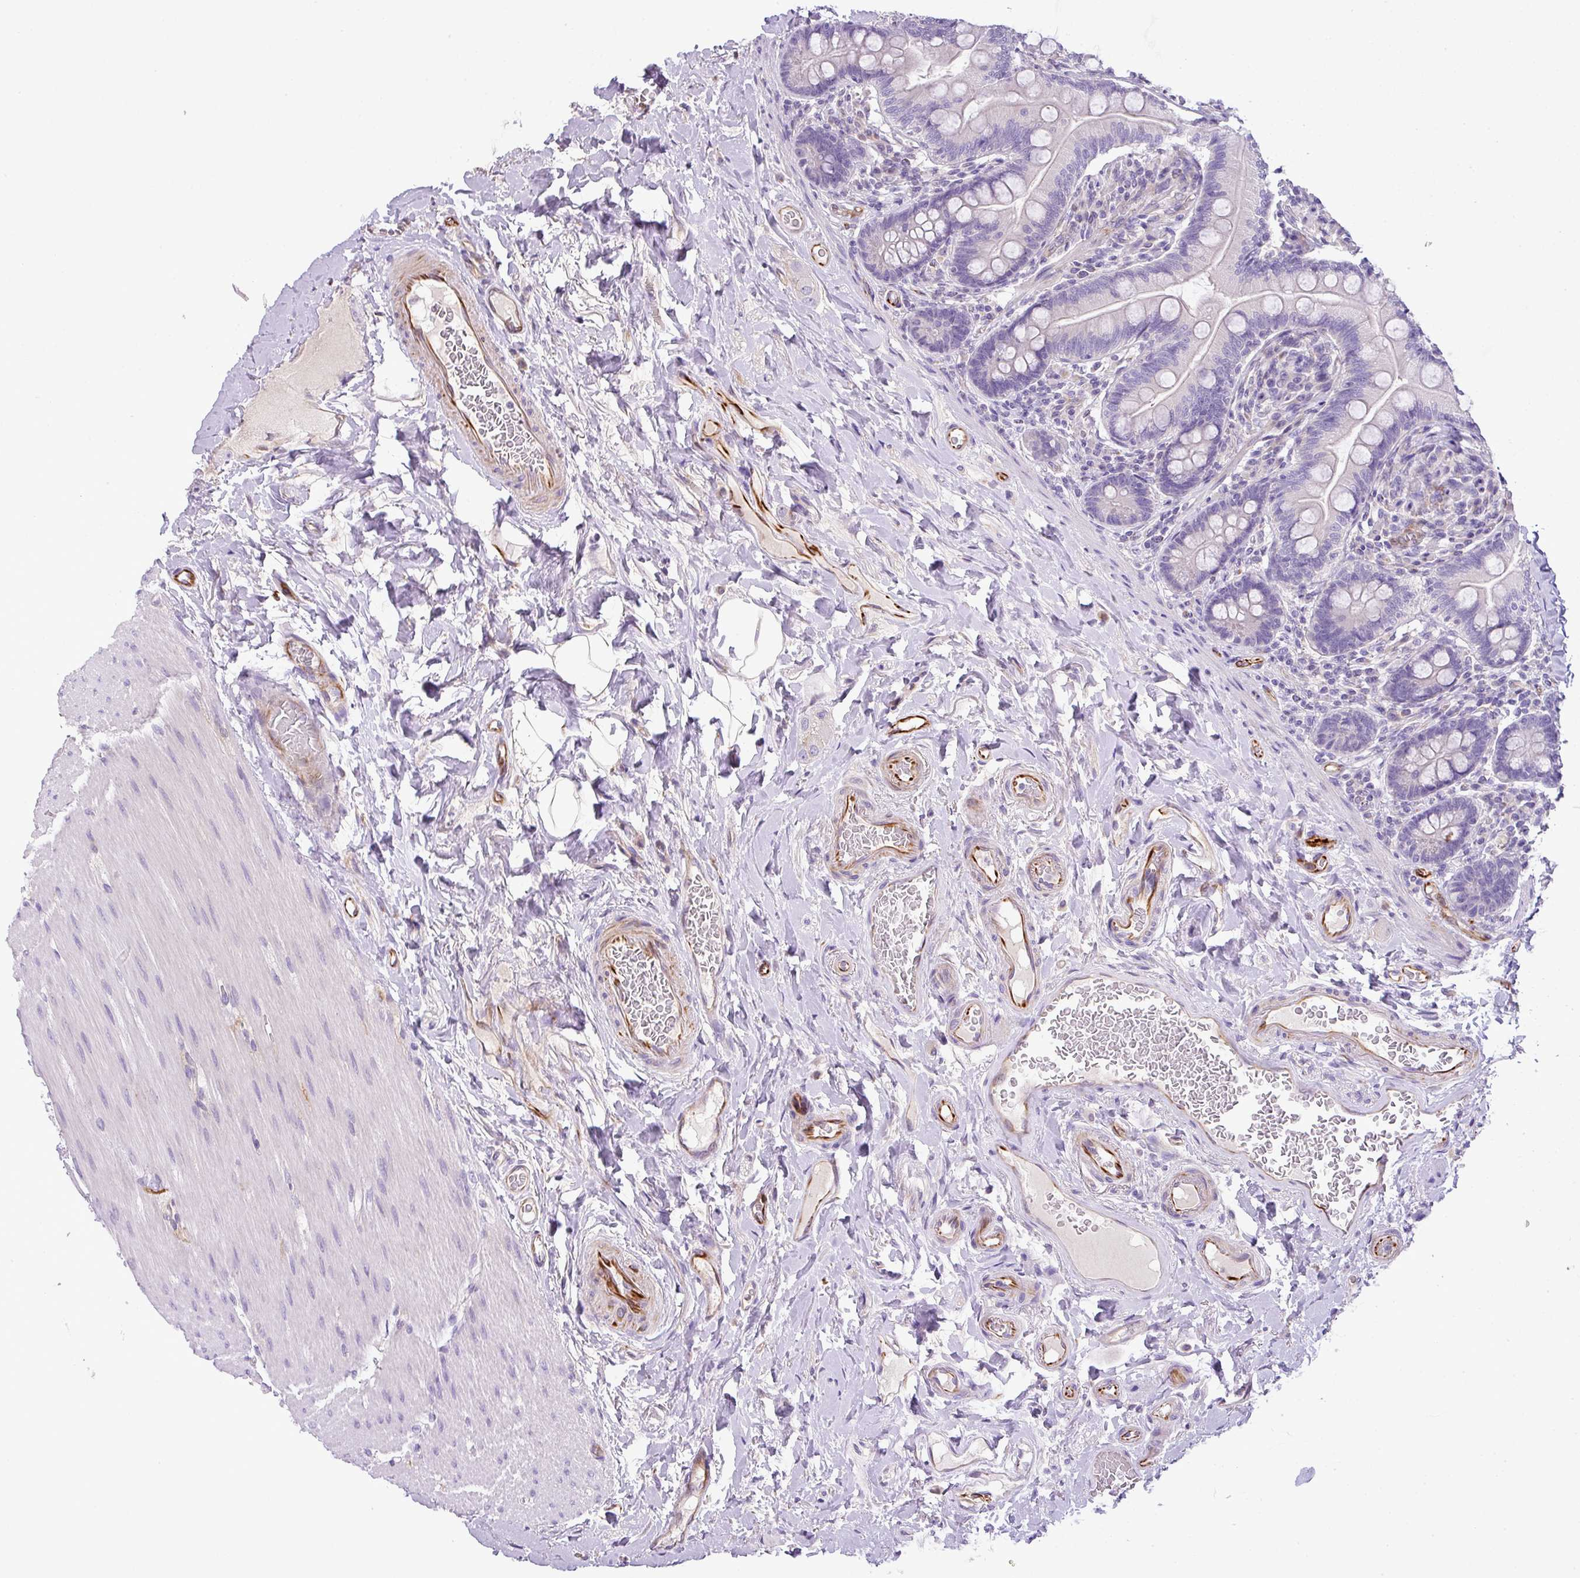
{"staining": {"intensity": "negative", "quantity": "none", "location": "none"}, "tissue": "small intestine", "cell_type": "Glandular cells", "image_type": "normal", "snomed": [{"axis": "morphology", "description": "Normal tissue, NOS"}, {"axis": "topography", "description": "Small intestine"}], "caption": "Immunohistochemistry (IHC) photomicrograph of normal small intestine stained for a protein (brown), which shows no expression in glandular cells.", "gene": "ENSG00000273748", "patient": {"sex": "female", "age": 64}}